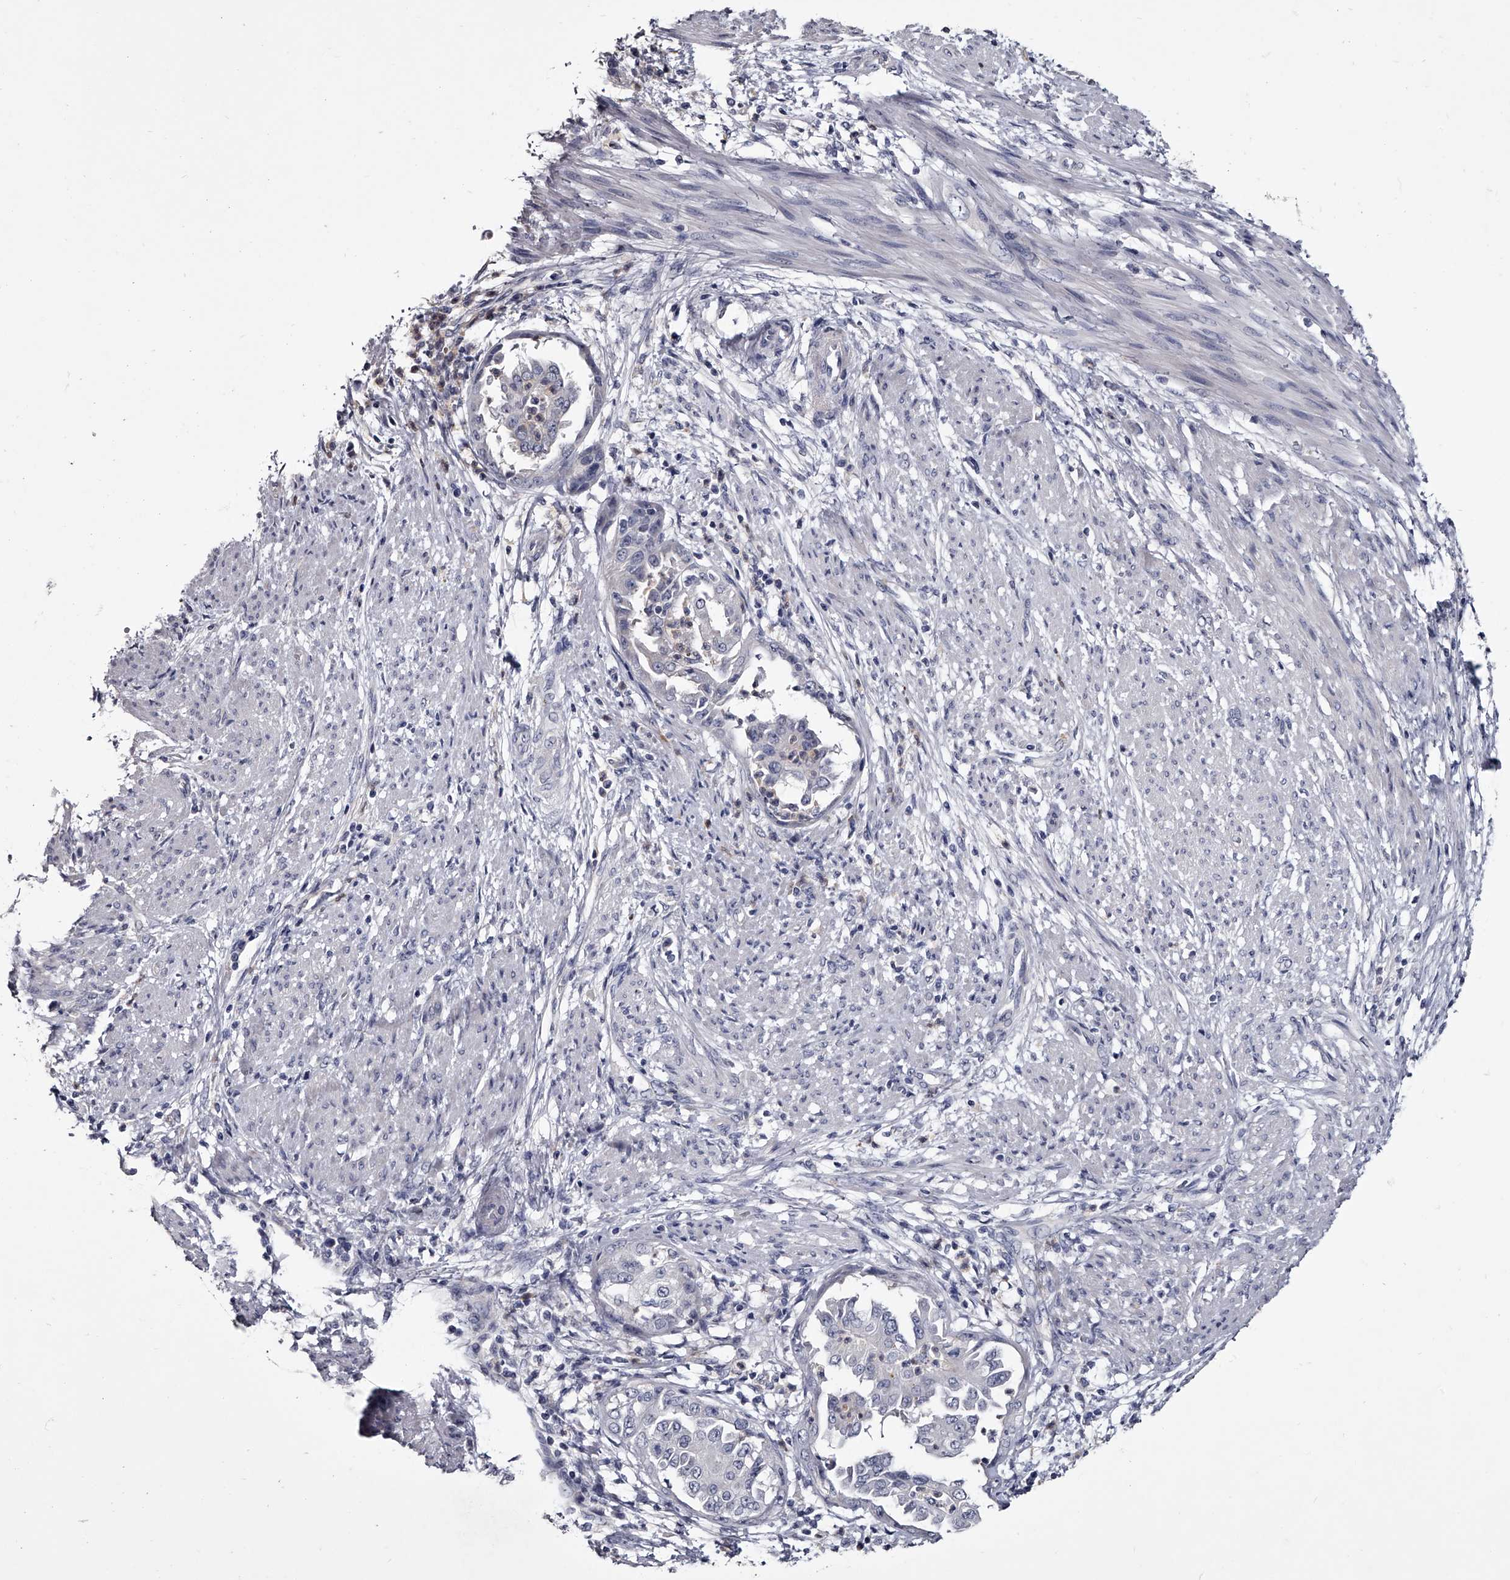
{"staining": {"intensity": "negative", "quantity": "none", "location": "none"}, "tissue": "endometrial cancer", "cell_type": "Tumor cells", "image_type": "cancer", "snomed": [{"axis": "morphology", "description": "Adenocarcinoma, NOS"}, {"axis": "topography", "description": "Endometrium"}], "caption": "The photomicrograph reveals no significant staining in tumor cells of endometrial cancer.", "gene": "GAPVD1", "patient": {"sex": "female", "age": 85}}